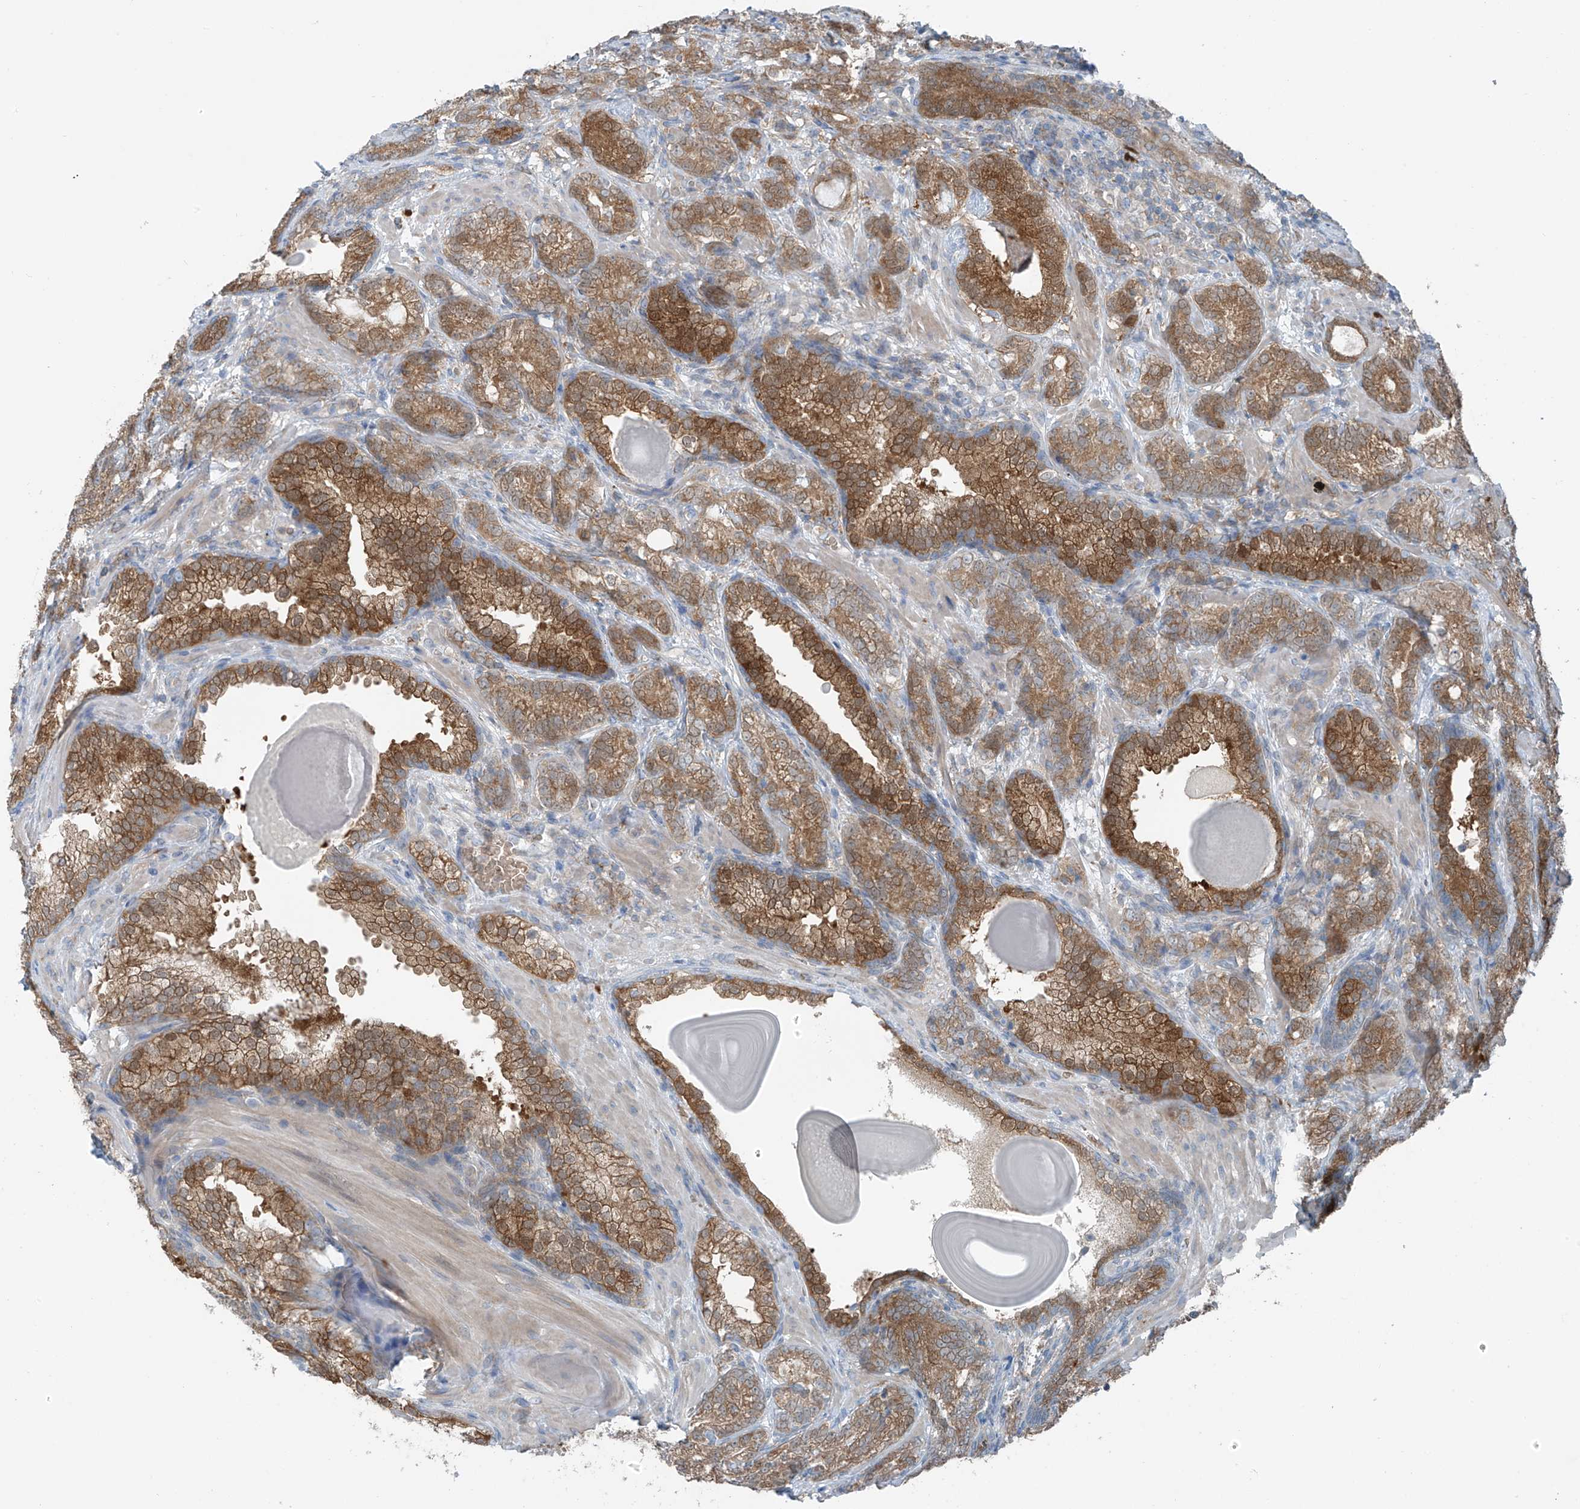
{"staining": {"intensity": "moderate", "quantity": ">75%", "location": "cytoplasmic/membranous"}, "tissue": "prostate cancer", "cell_type": "Tumor cells", "image_type": "cancer", "snomed": [{"axis": "morphology", "description": "Adenocarcinoma, High grade"}, {"axis": "topography", "description": "Prostate"}], "caption": "The photomicrograph shows a brown stain indicating the presence of a protein in the cytoplasmic/membranous of tumor cells in prostate high-grade adenocarcinoma.", "gene": "SLC12A6", "patient": {"sex": "male", "age": 66}}